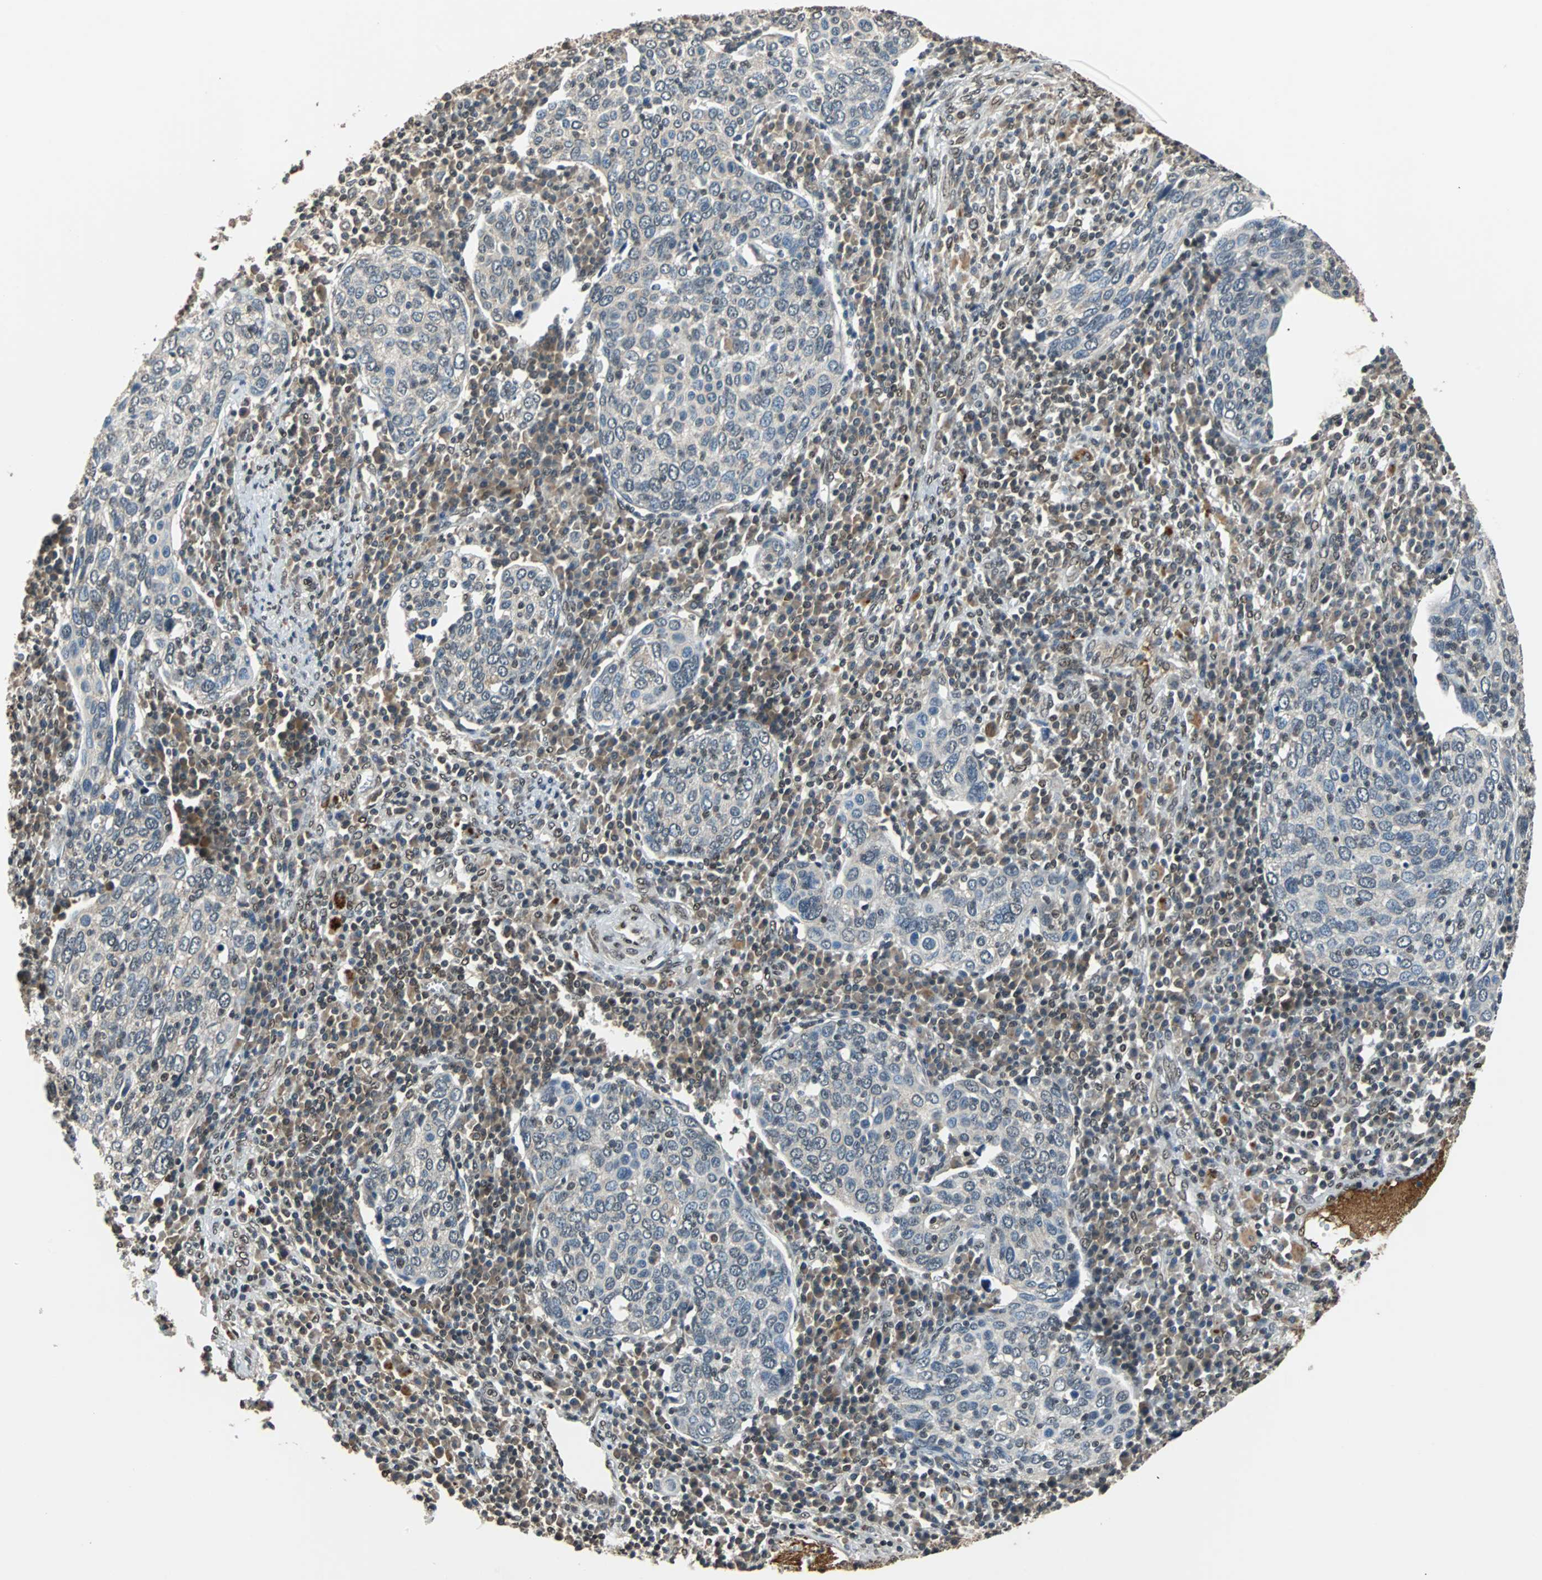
{"staining": {"intensity": "weak", "quantity": "<25%", "location": "cytoplasmic/membranous"}, "tissue": "cervical cancer", "cell_type": "Tumor cells", "image_type": "cancer", "snomed": [{"axis": "morphology", "description": "Squamous cell carcinoma, NOS"}, {"axis": "topography", "description": "Cervix"}], "caption": "High power microscopy image of an immunohistochemistry image of cervical cancer (squamous cell carcinoma), revealing no significant expression in tumor cells.", "gene": "PHC1", "patient": {"sex": "female", "age": 40}}